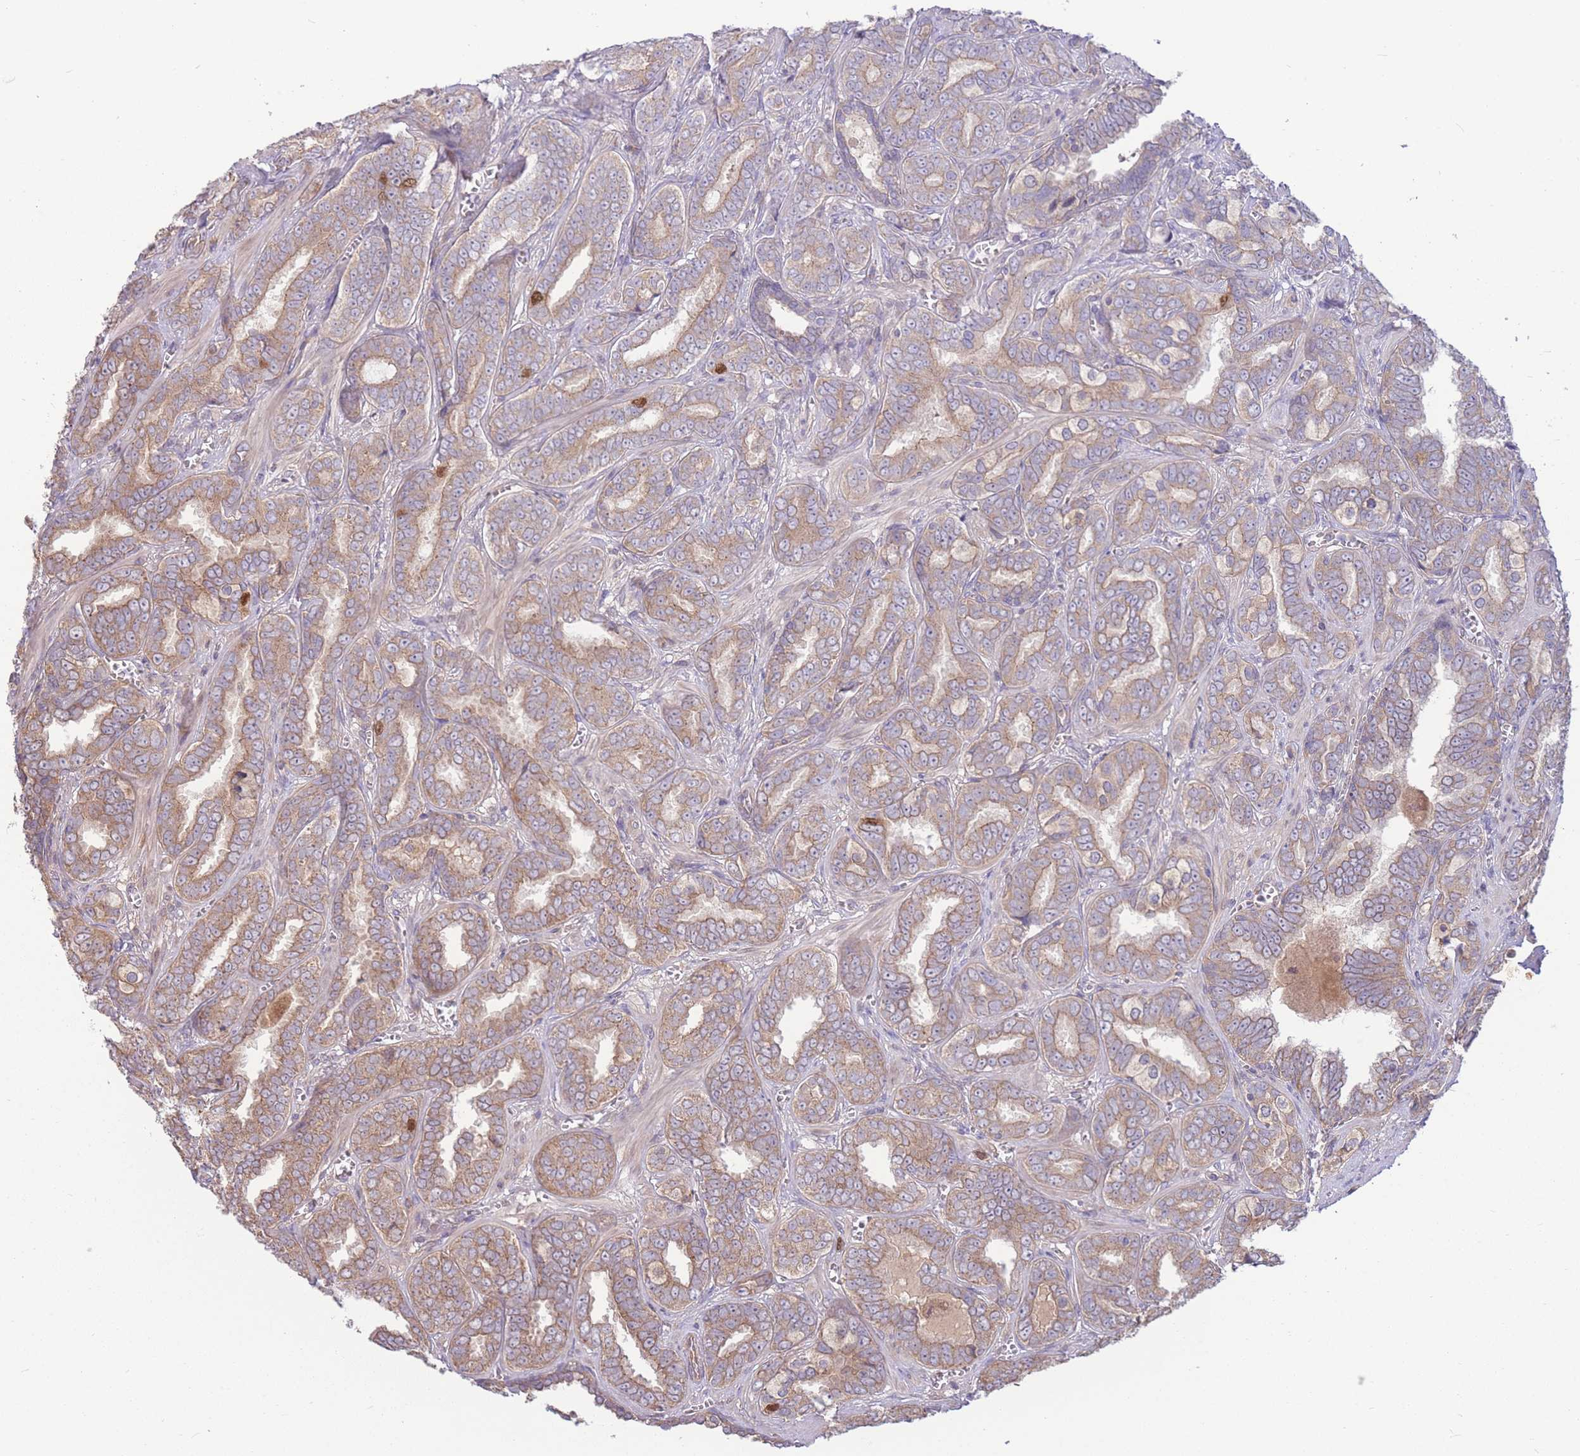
{"staining": {"intensity": "moderate", "quantity": ">75%", "location": "cytoplasmic/membranous,nuclear"}, "tissue": "prostate cancer", "cell_type": "Tumor cells", "image_type": "cancer", "snomed": [{"axis": "morphology", "description": "Adenocarcinoma, High grade"}, {"axis": "topography", "description": "Prostate"}], "caption": "This histopathology image displays immunohistochemistry staining of high-grade adenocarcinoma (prostate), with medium moderate cytoplasmic/membranous and nuclear staining in approximately >75% of tumor cells.", "gene": "GMNN", "patient": {"sex": "male", "age": 67}}